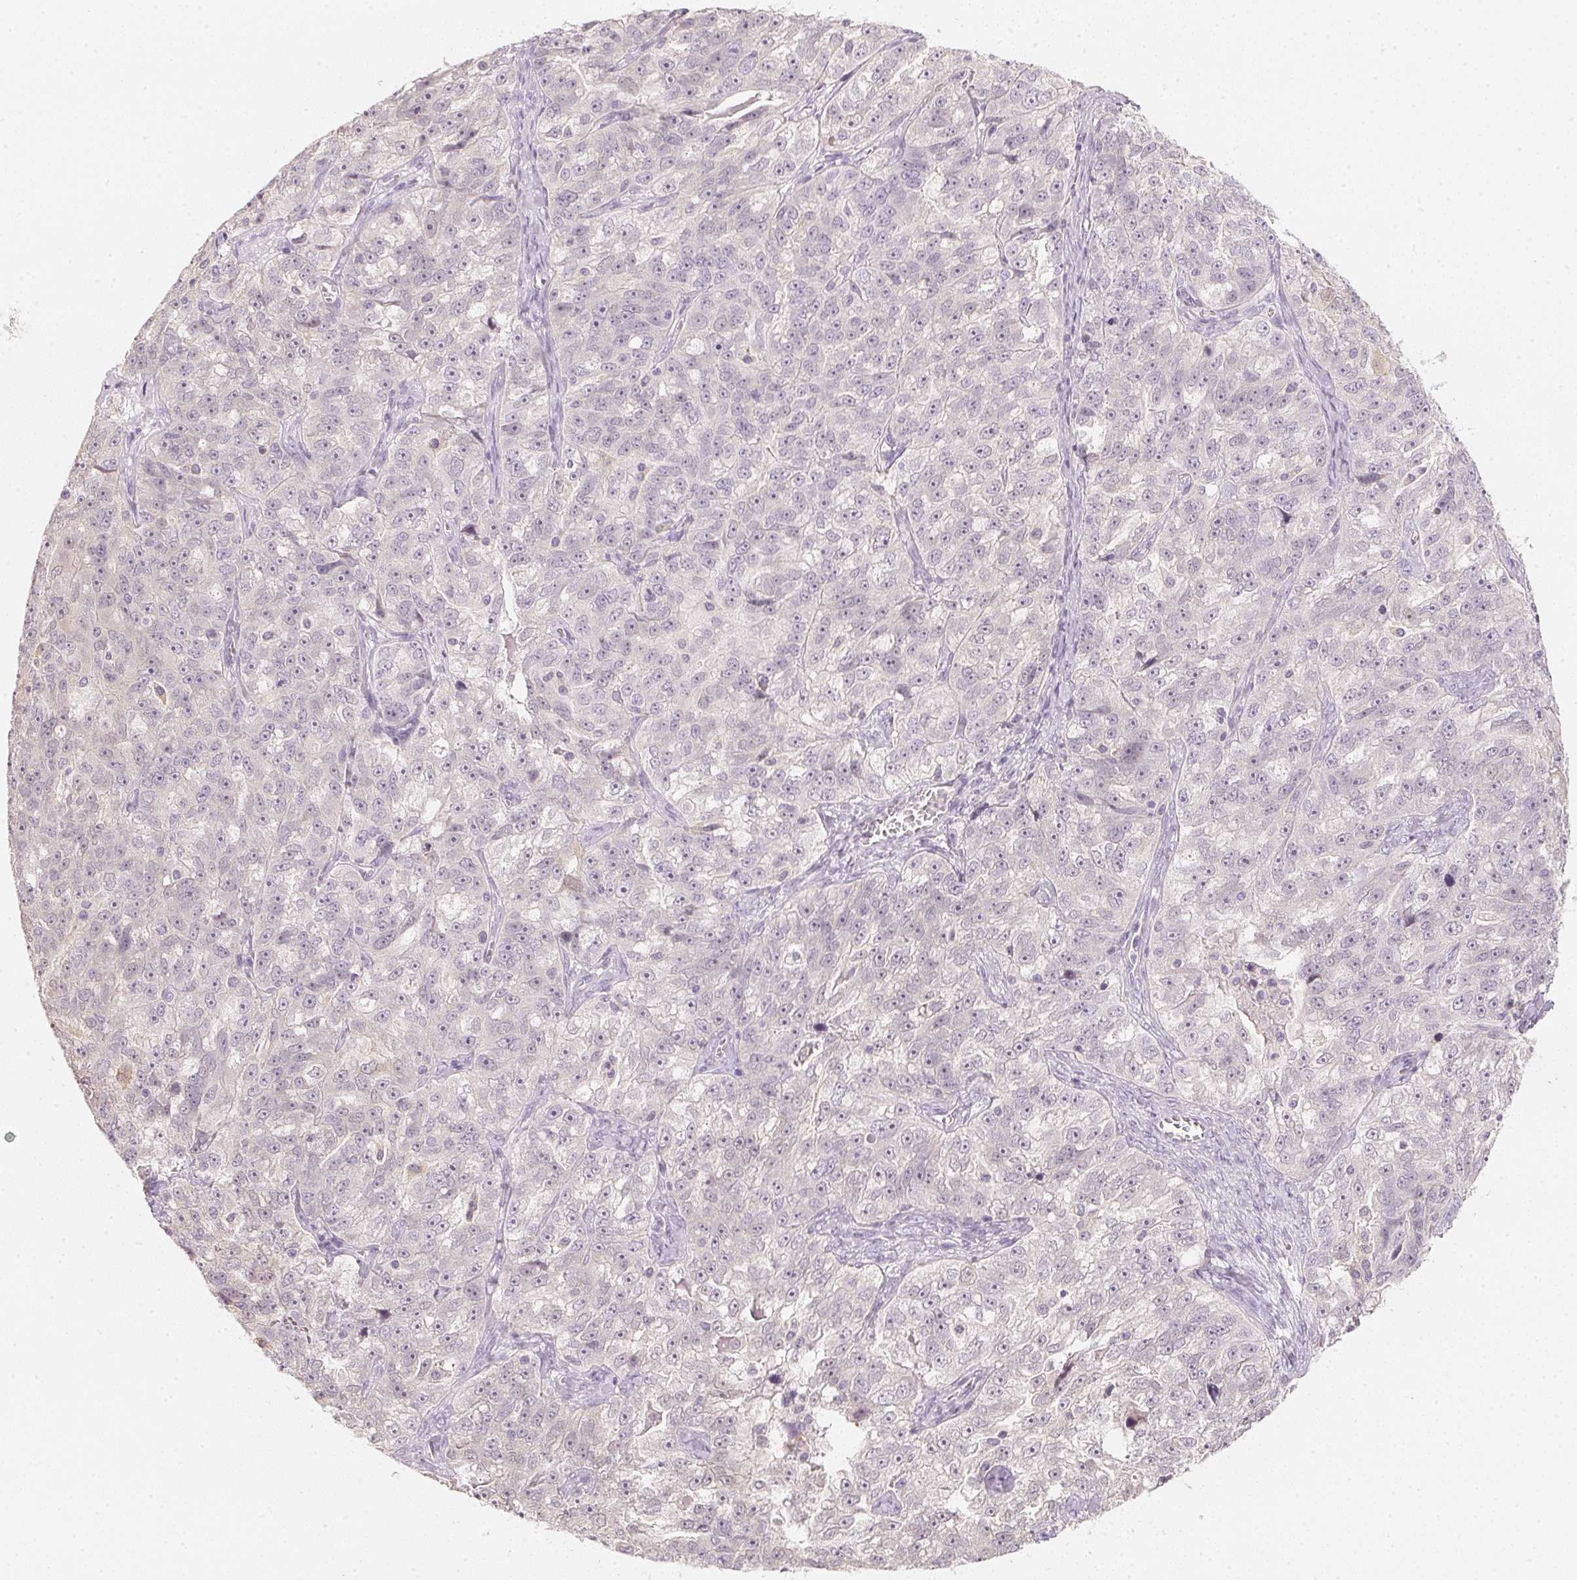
{"staining": {"intensity": "negative", "quantity": "none", "location": "none"}, "tissue": "ovarian cancer", "cell_type": "Tumor cells", "image_type": "cancer", "snomed": [{"axis": "morphology", "description": "Cystadenocarcinoma, serous, NOS"}, {"axis": "topography", "description": "Ovary"}], "caption": "Serous cystadenocarcinoma (ovarian) stained for a protein using immunohistochemistry shows no staining tumor cells.", "gene": "CFAP276", "patient": {"sex": "female", "age": 51}}